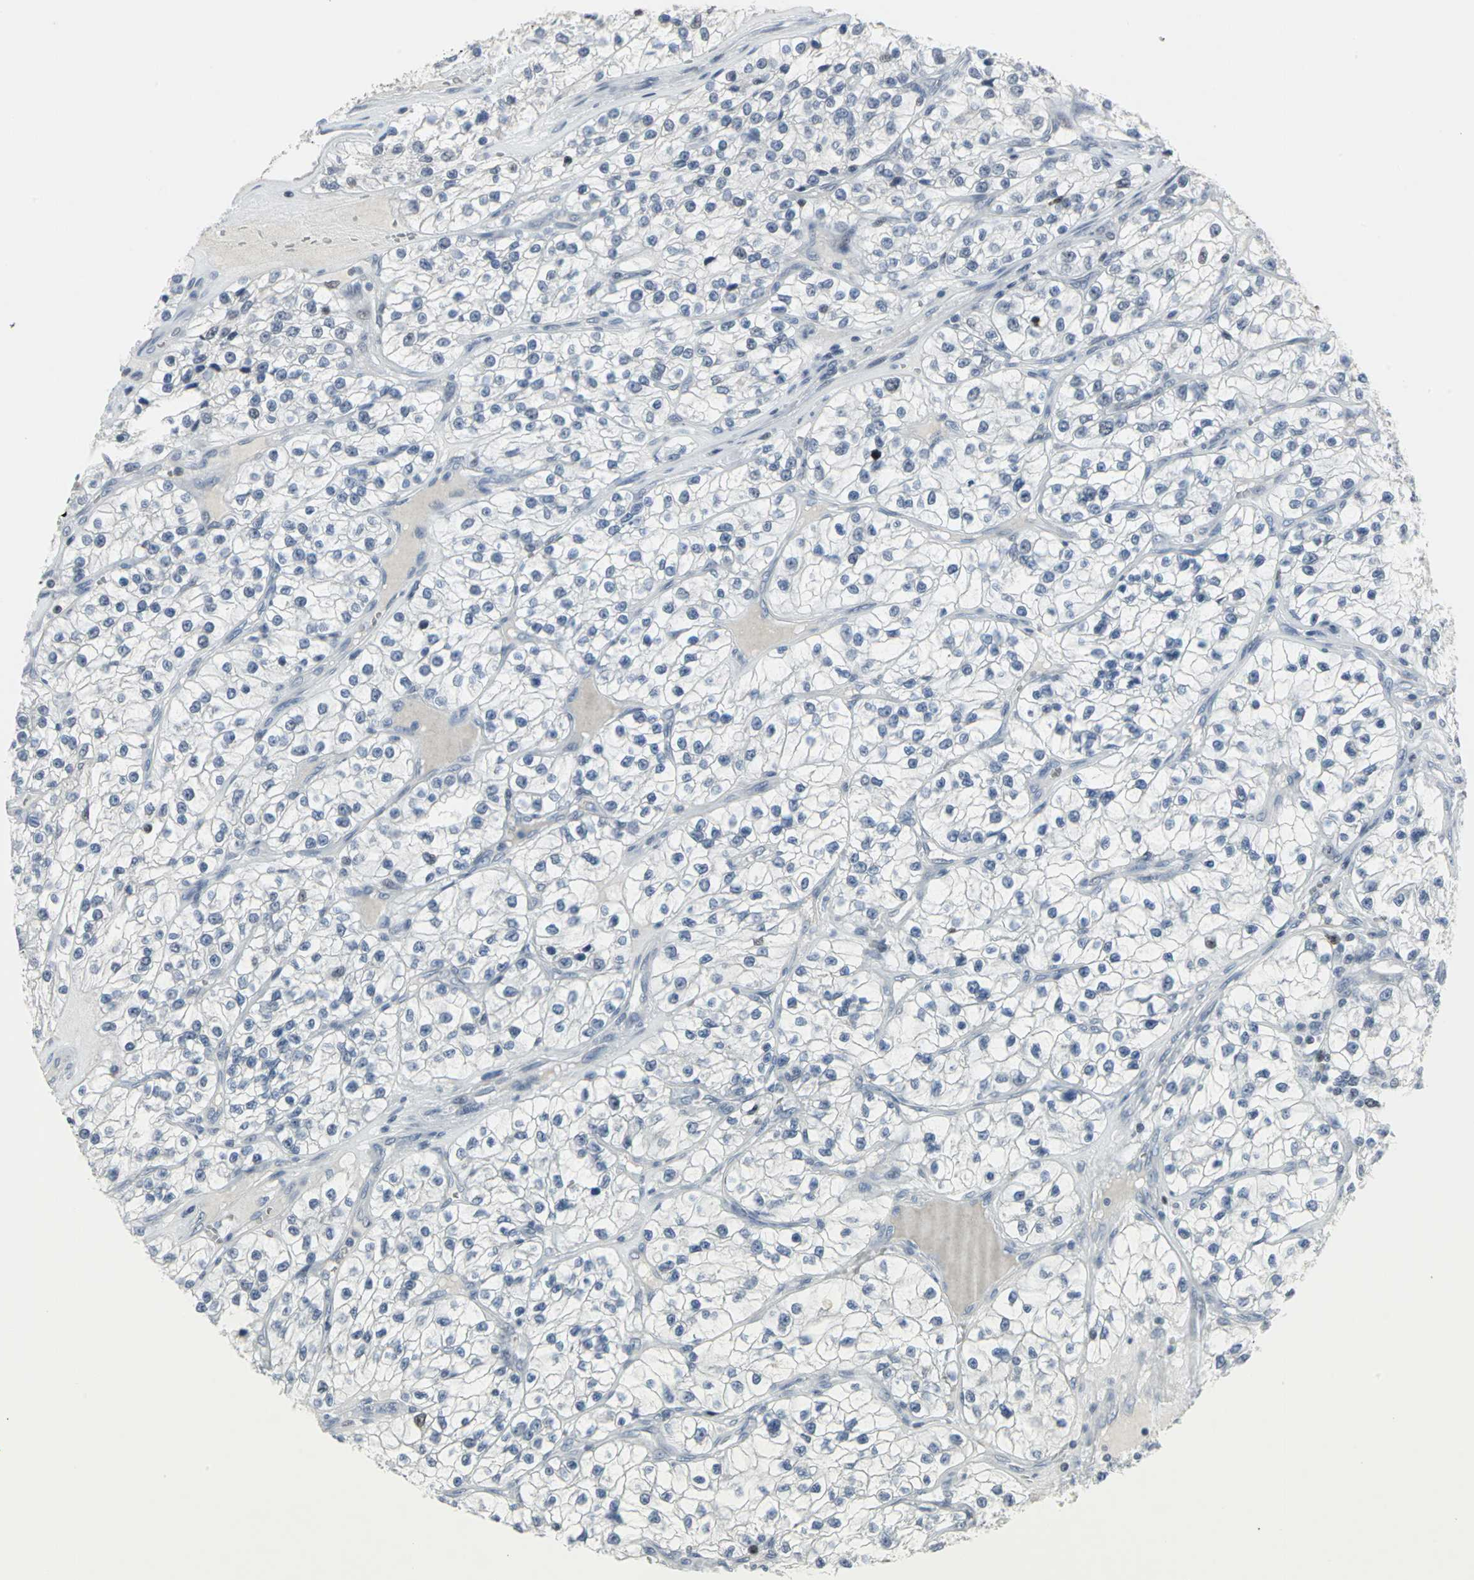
{"staining": {"intensity": "moderate", "quantity": "<25%", "location": "nuclear"}, "tissue": "renal cancer", "cell_type": "Tumor cells", "image_type": "cancer", "snomed": [{"axis": "morphology", "description": "Adenocarcinoma, NOS"}, {"axis": "topography", "description": "Kidney"}], "caption": "The micrograph displays immunohistochemical staining of renal adenocarcinoma. There is moderate nuclear positivity is appreciated in approximately <25% of tumor cells. (brown staining indicates protein expression, while blue staining denotes nuclei).", "gene": "RPA1", "patient": {"sex": "female", "age": 57}}